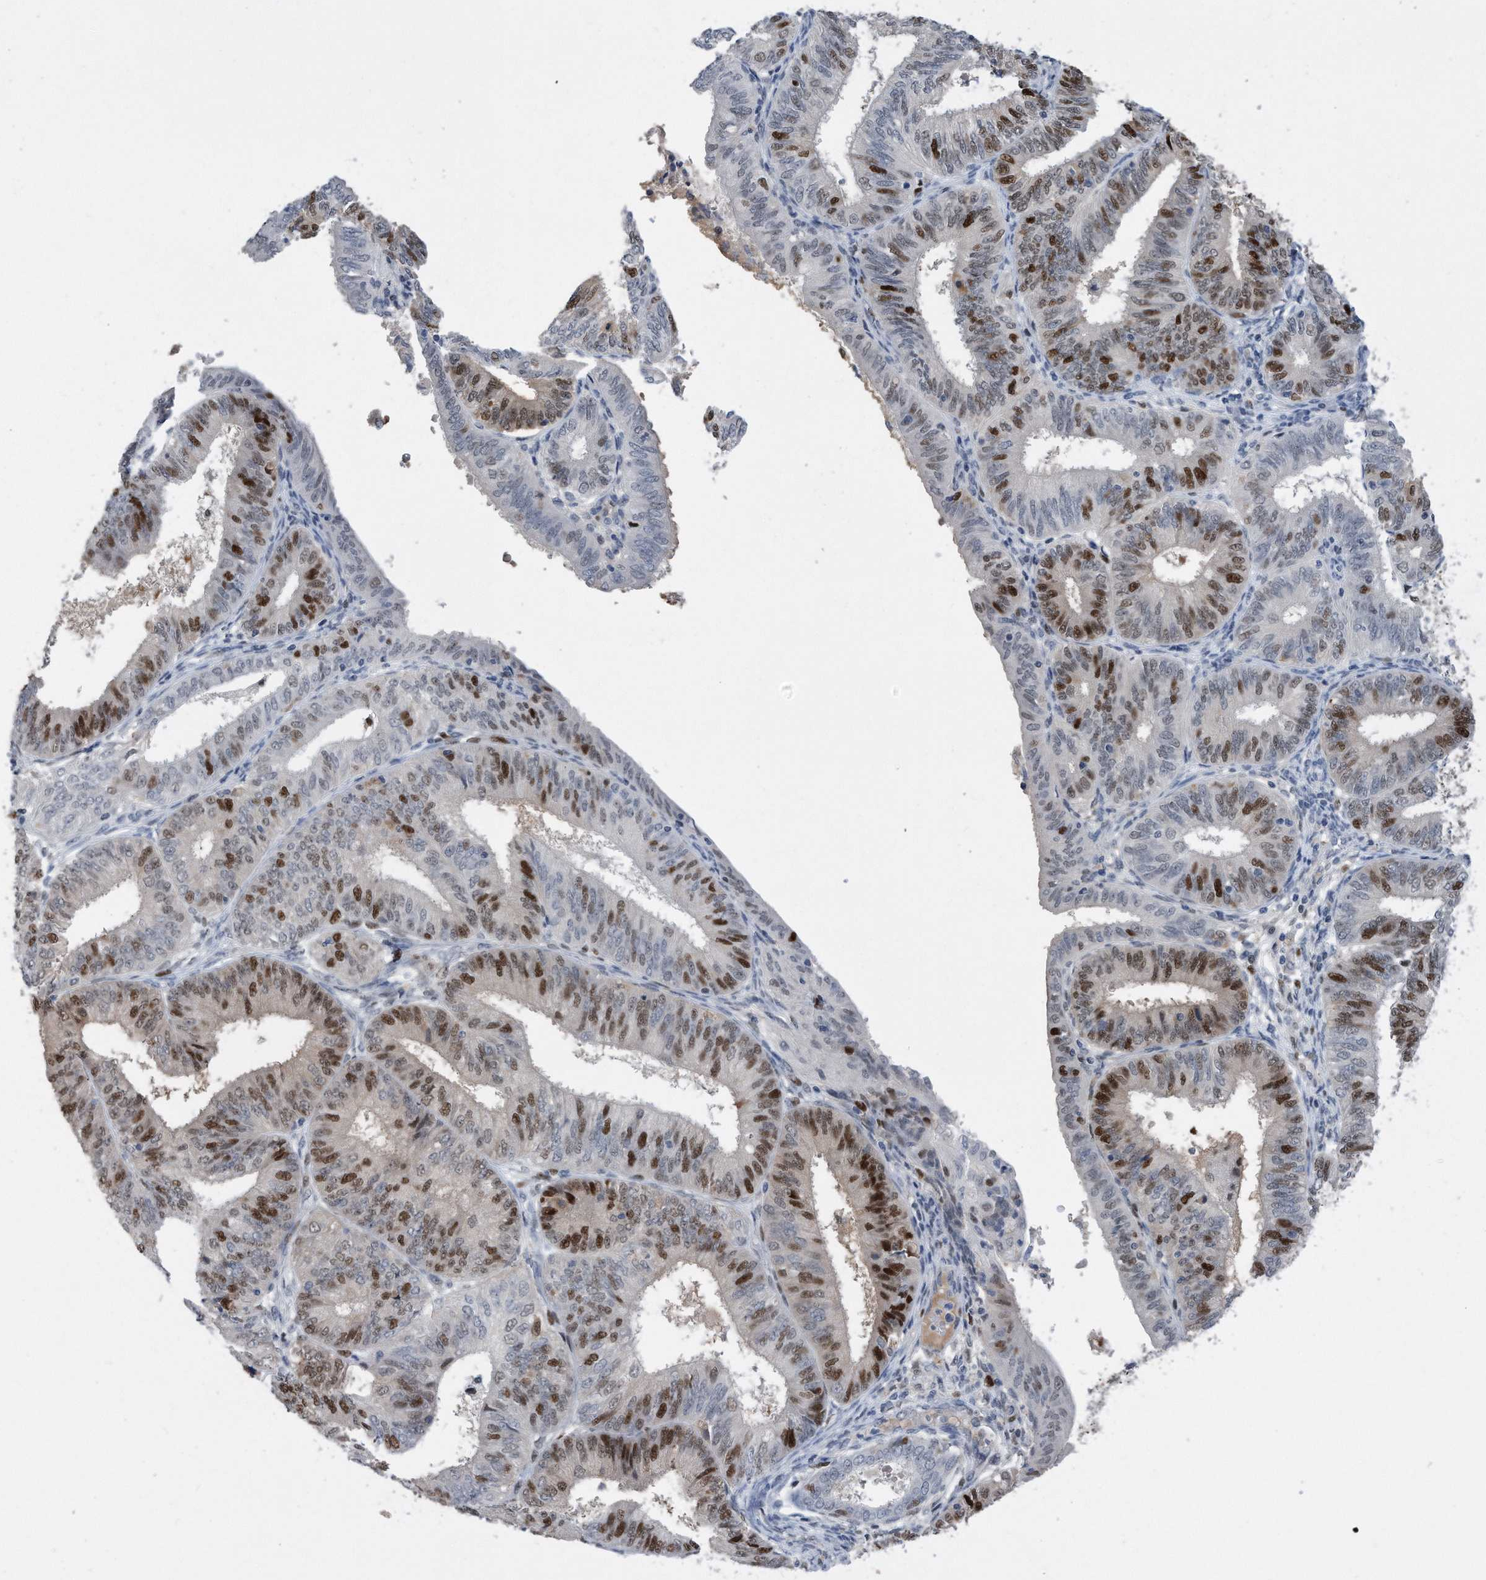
{"staining": {"intensity": "strong", "quantity": "25%-75%", "location": "nuclear"}, "tissue": "endometrial cancer", "cell_type": "Tumor cells", "image_type": "cancer", "snomed": [{"axis": "morphology", "description": "Adenocarcinoma, NOS"}, {"axis": "topography", "description": "Endometrium"}], "caption": "Immunohistochemical staining of endometrial cancer shows strong nuclear protein expression in approximately 25%-75% of tumor cells.", "gene": "PCNA", "patient": {"sex": "female", "age": 51}}